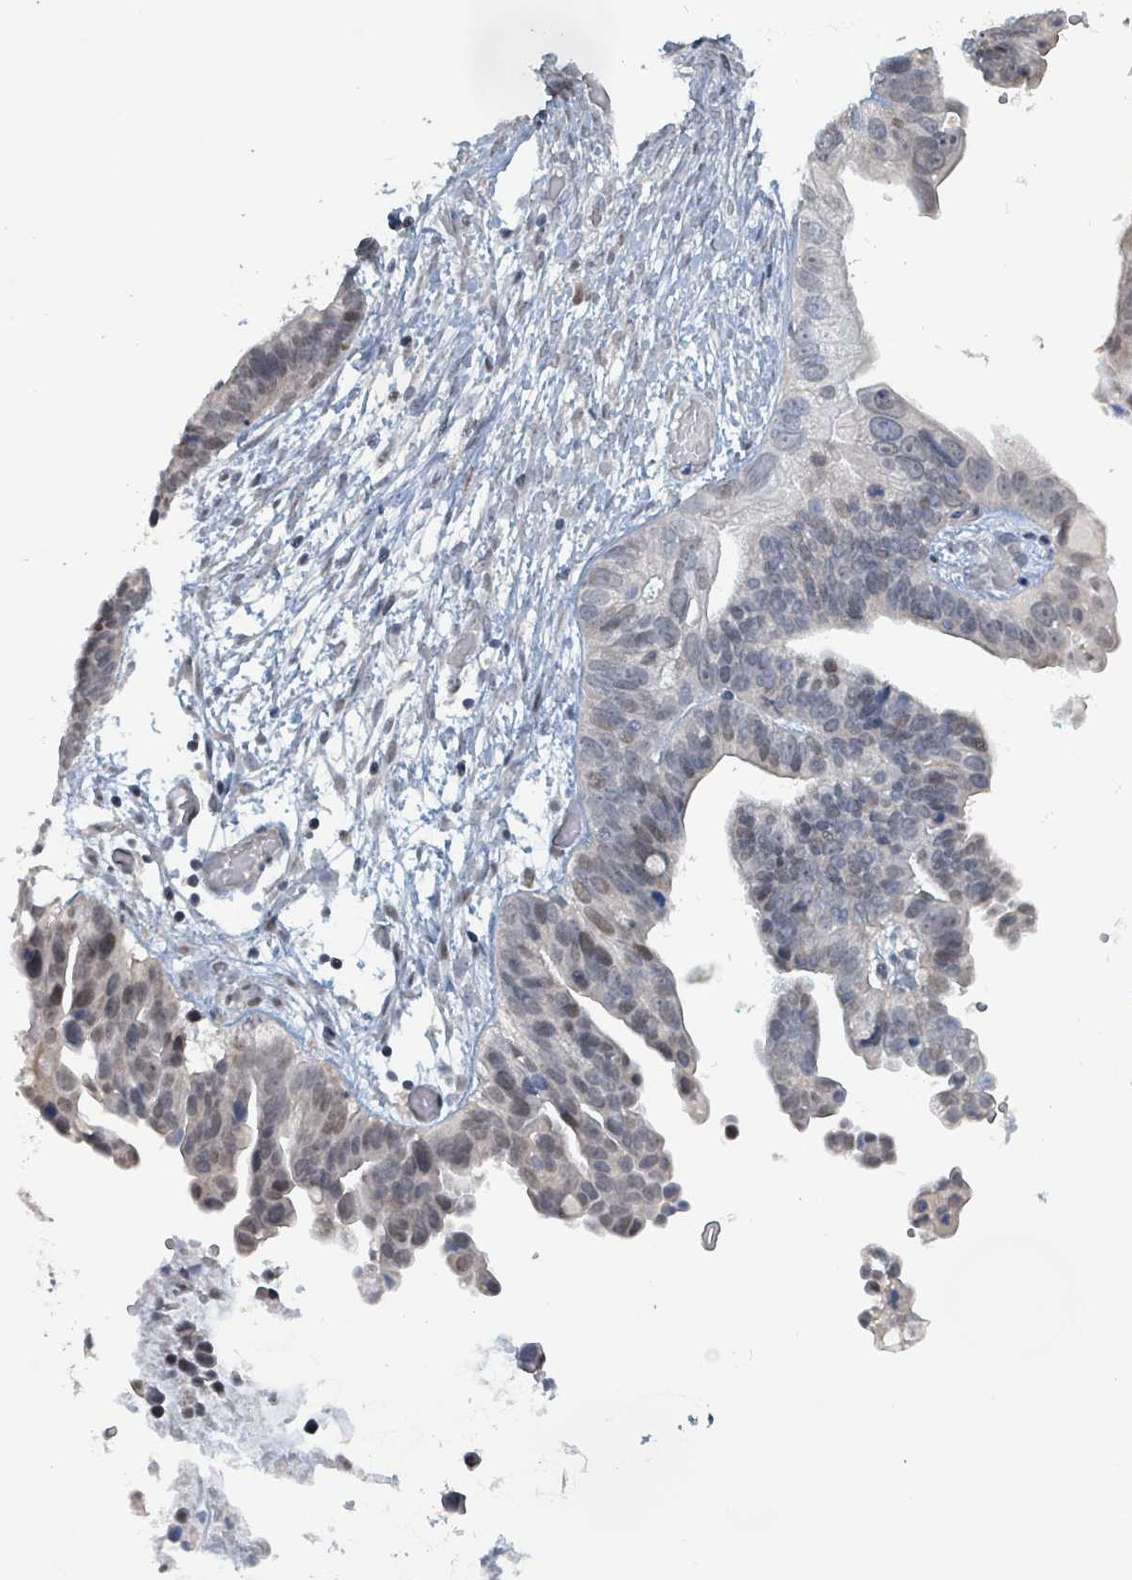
{"staining": {"intensity": "weak", "quantity": "<25%", "location": "nuclear"}, "tissue": "ovarian cancer", "cell_type": "Tumor cells", "image_type": "cancer", "snomed": [{"axis": "morphology", "description": "Cystadenocarcinoma, serous, NOS"}, {"axis": "topography", "description": "Ovary"}], "caption": "This is a micrograph of IHC staining of ovarian serous cystadenocarcinoma, which shows no staining in tumor cells. The staining was performed using DAB to visualize the protein expression in brown, while the nuclei were stained in blue with hematoxylin (Magnification: 20x).", "gene": "BIVM", "patient": {"sex": "female", "age": 56}}